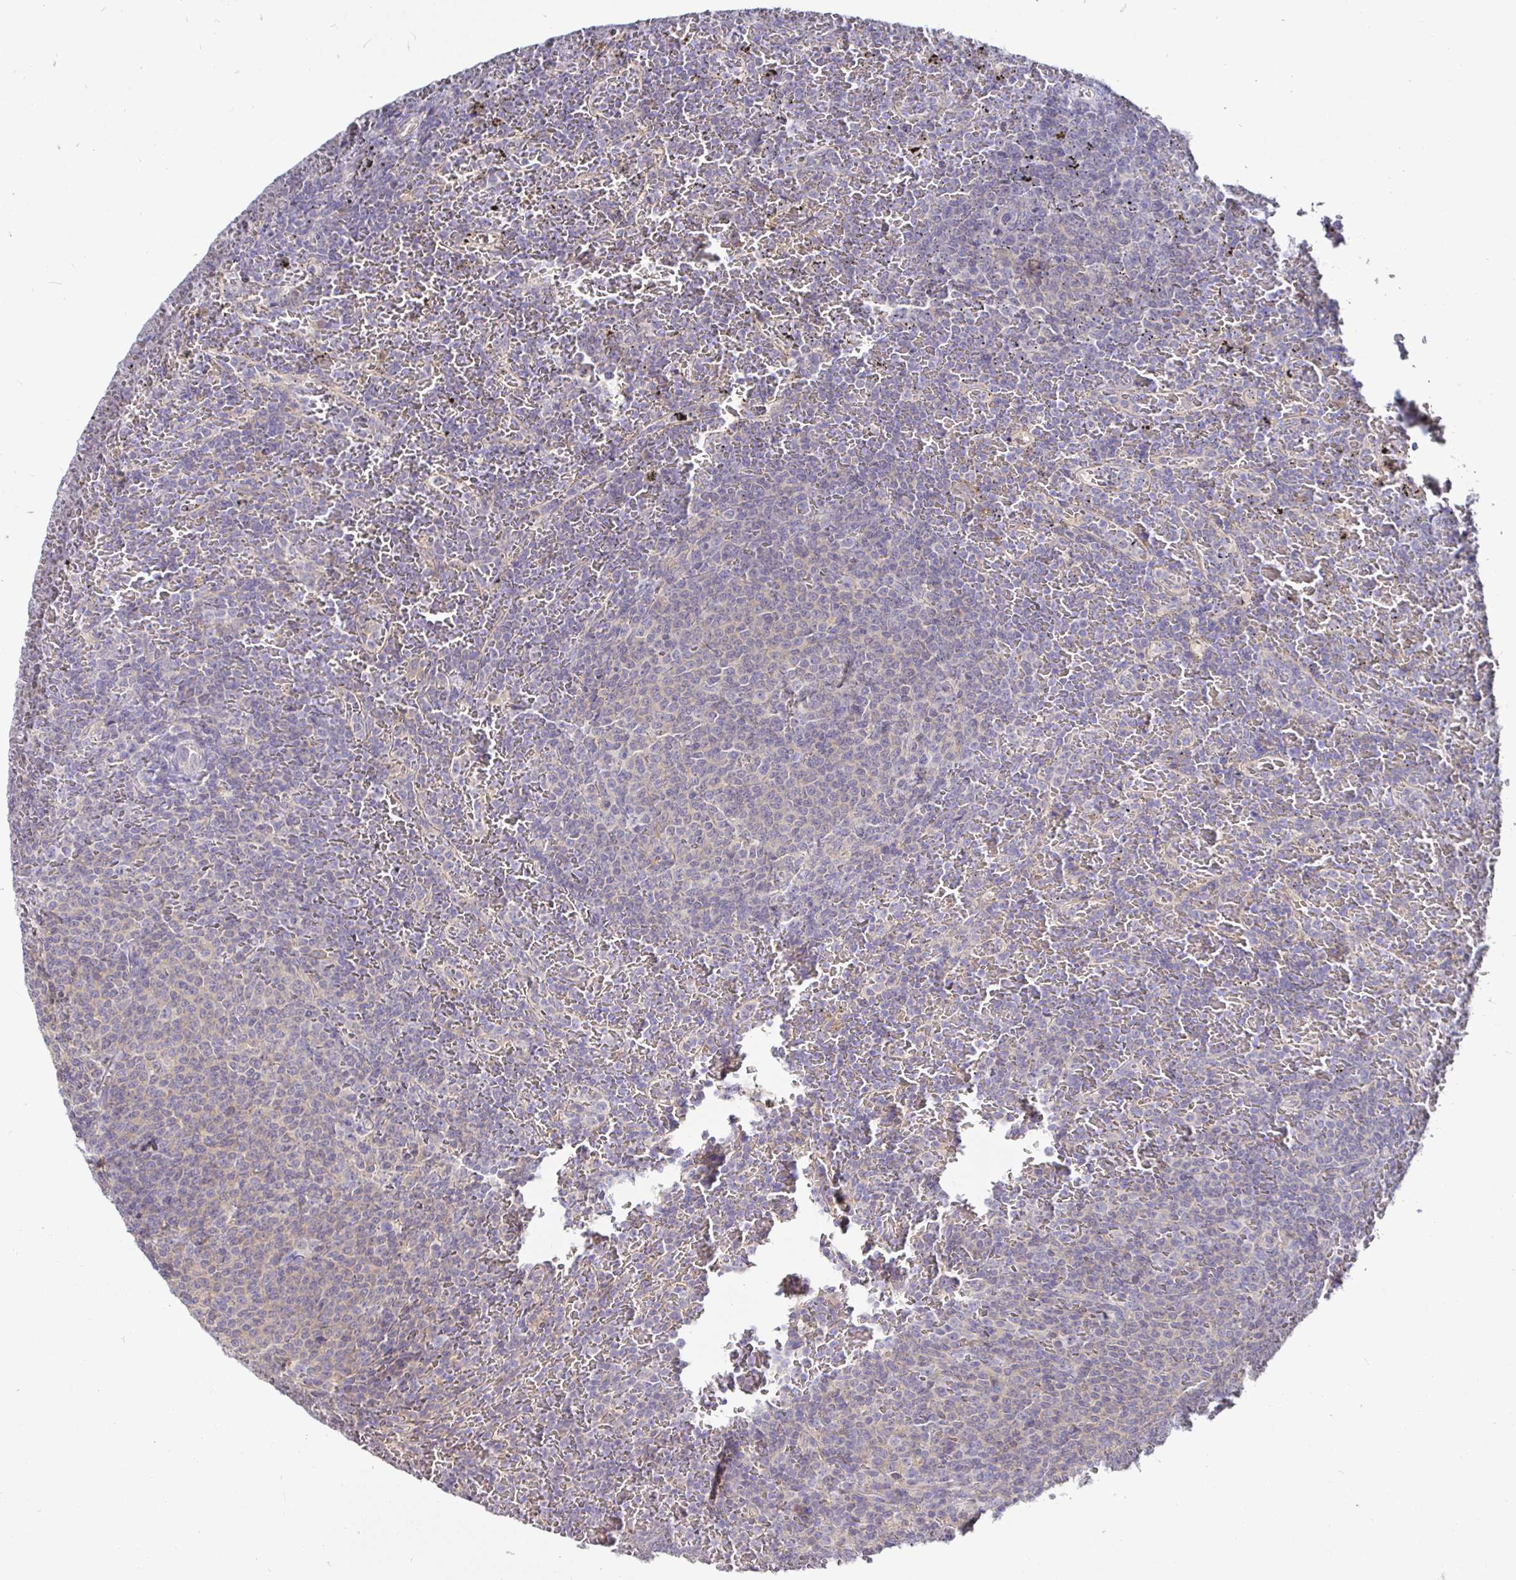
{"staining": {"intensity": "negative", "quantity": "none", "location": "none"}, "tissue": "lymphoma", "cell_type": "Tumor cells", "image_type": "cancer", "snomed": [{"axis": "morphology", "description": "Malignant lymphoma, non-Hodgkin's type, Low grade"}, {"axis": "topography", "description": "Spleen"}], "caption": "IHC photomicrograph of neoplastic tissue: human lymphoma stained with DAB (3,3'-diaminobenzidine) demonstrates no significant protein expression in tumor cells.", "gene": "KIF21A", "patient": {"sex": "female", "age": 77}}